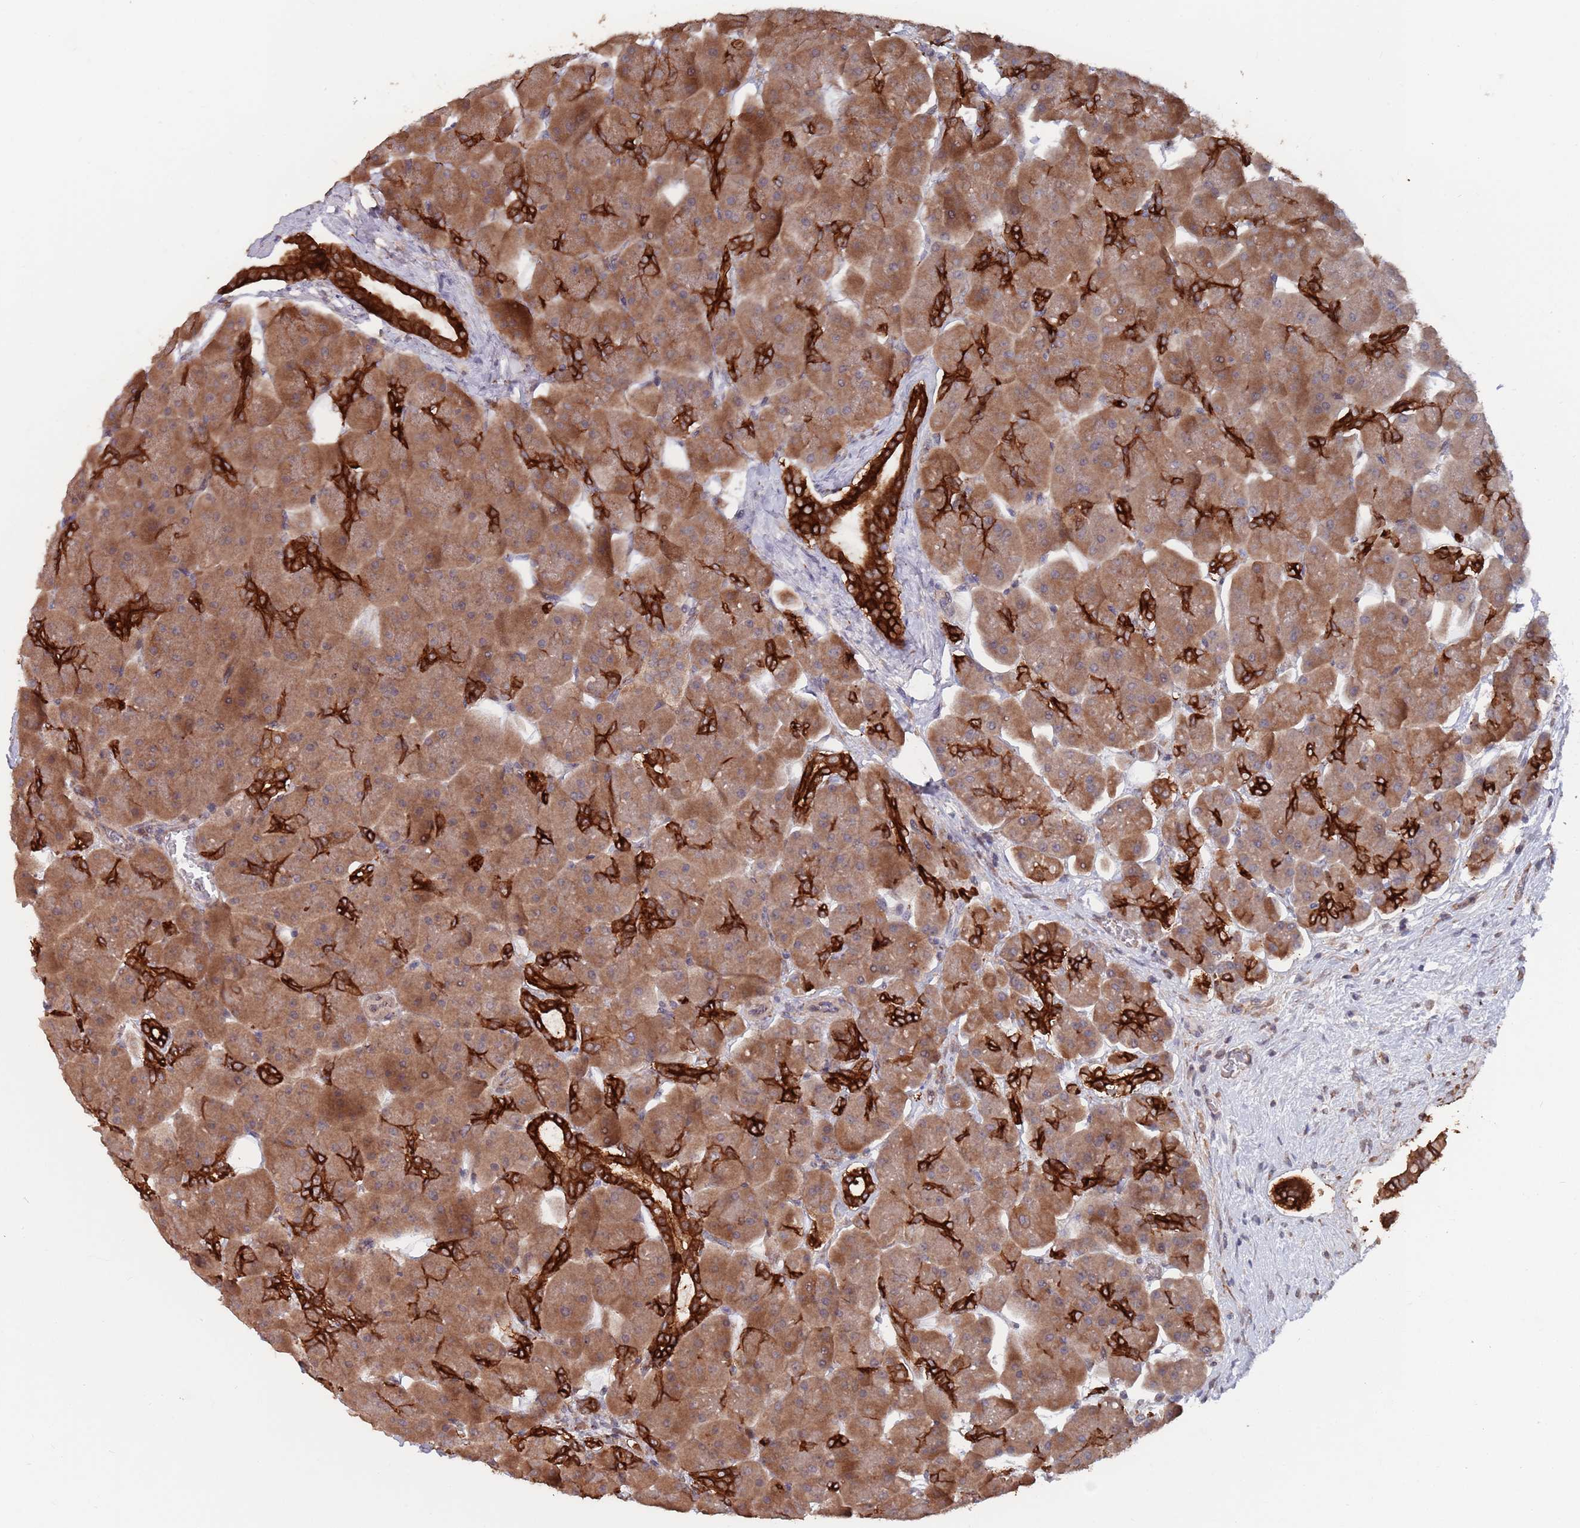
{"staining": {"intensity": "strong", "quantity": ">75%", "location": "cytoplasmic/membranous"}, "tissue": "pancreas", "cell_type": "Exocrine glandular cells", "image_type": "normal", "snomed": [{"axis": "morphology", "description": "Normal tissue, NOS"}, {"axis": "topography", "description": "Pancreas"}], "caption": "IHC photomicrograph of benign pancreas: human pancreas stained using immunohistochemistry demonstrates high levels of strong protein expression localized specifically in the cytoplasmic/membranous of exocrine glandular cells, appearing as a cytoplasmic/membranous brown color.", "gene": "UNC45A", "patient": {"sex": "male", "age": 66}}